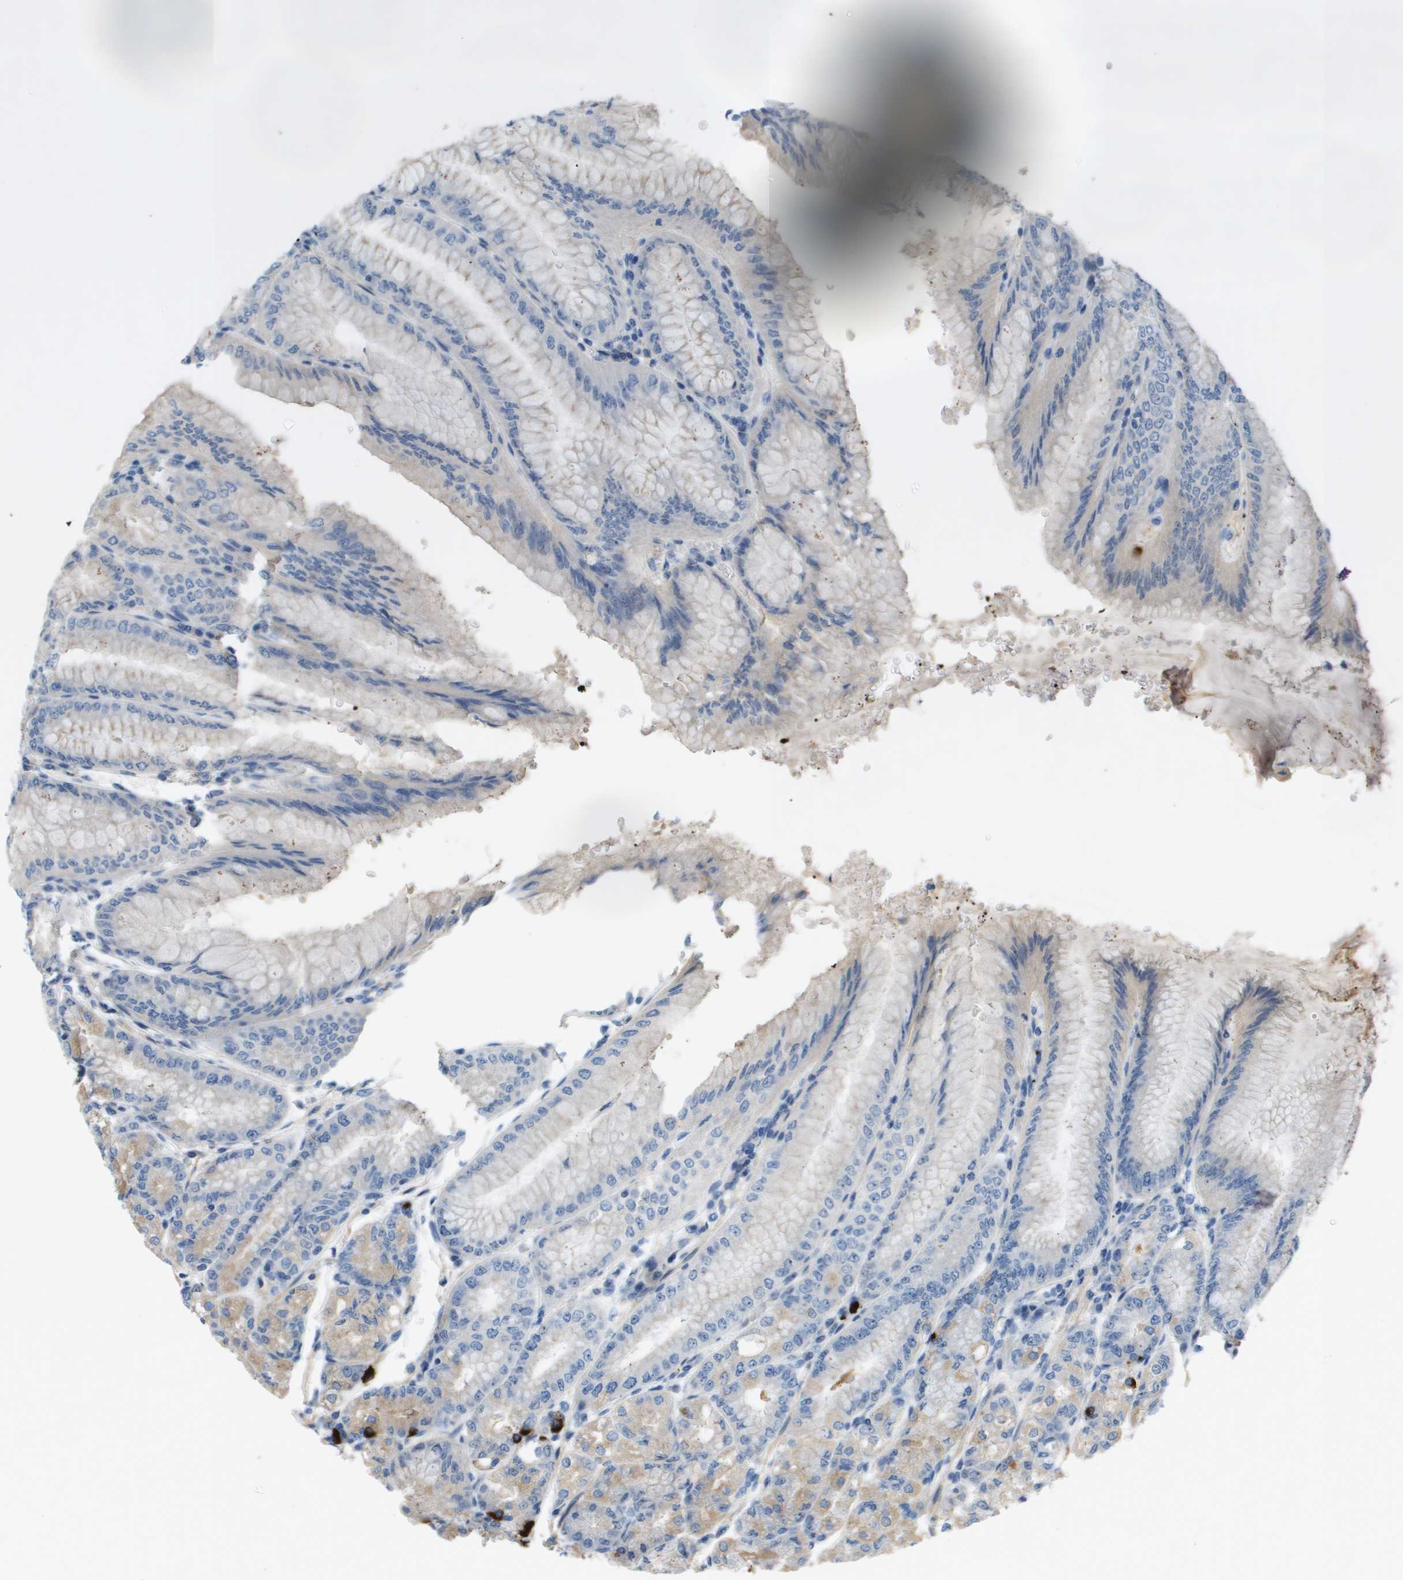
{"staining": {"intensity": "weak", "quantity": "25%-75%", "location": "cytoplasmic/membranous"}, "tissue": "stomach", "cell_type": "Glandular cells", "image_type": "normal", "snomed": [{"axis": "morphology", "description": "Normal tissue, NOS"}, {"axis": "topography", "description": "Stomach, lower"}], "caption": "Weak cytoplasmic/membranous staining is appreciated in approximately 25%-75% of glandular cells in unremarkable stomach. The protein is shown in brown color, while the nuclei are stained blue.", "gene": "B3GNT5", "patient": {"sex": "male", "age": 71}}